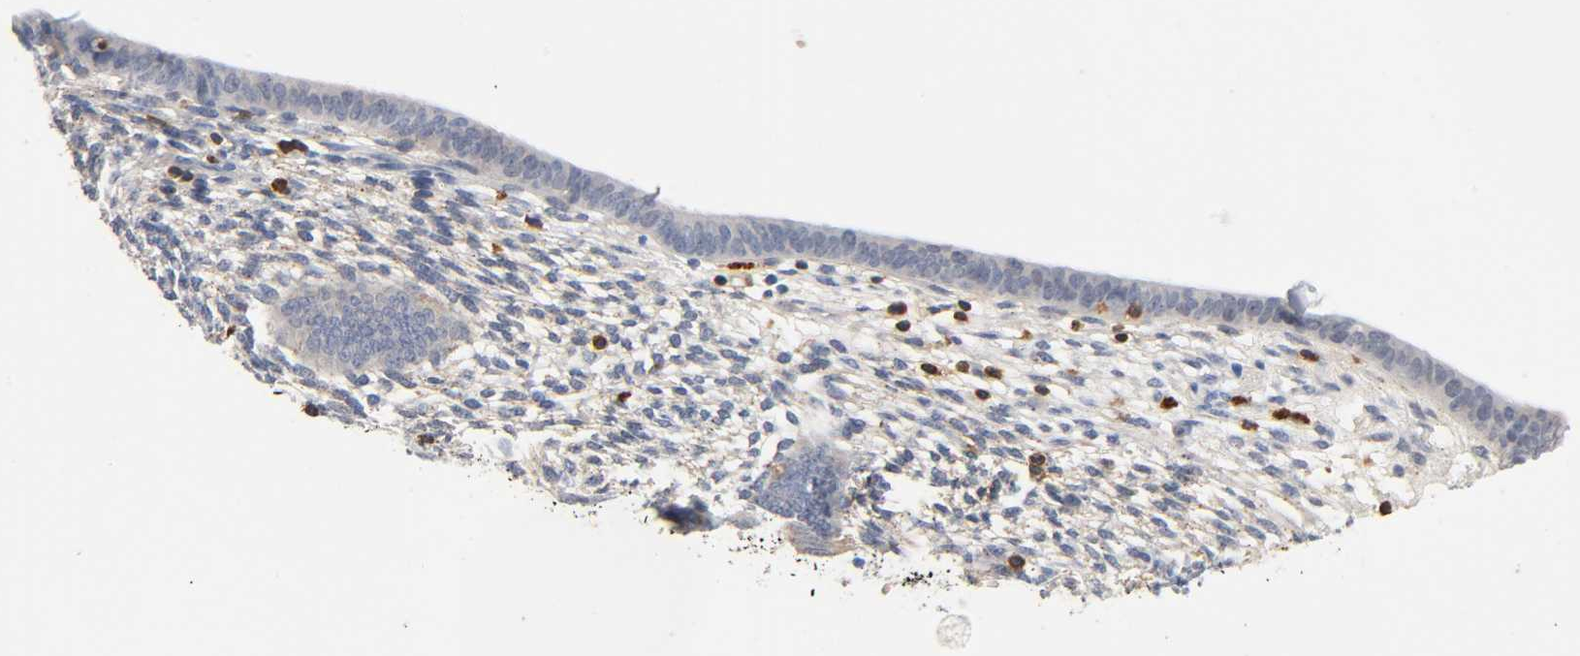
{"staining": {"intensity": "weak", "quantity": "<25%", "location": "cytoplasmic/membranous"}, "tissue": "endometrium", "cell_type": "Cells in endometrial stroma", "image_type": "normal", "snomed": [{"axis": "morphology", "description": "Normal tissue, NOS"}, {"axis": "topography", "description": "Endometrium"}], "caption": "A high-resolution image shows immunohistochemistry staining of normal endometrium, which exhibits no significant expression in cells in endometrial stroma.", "gene": "UCKL1", "patient": {"sex": "female", "age": 57}}